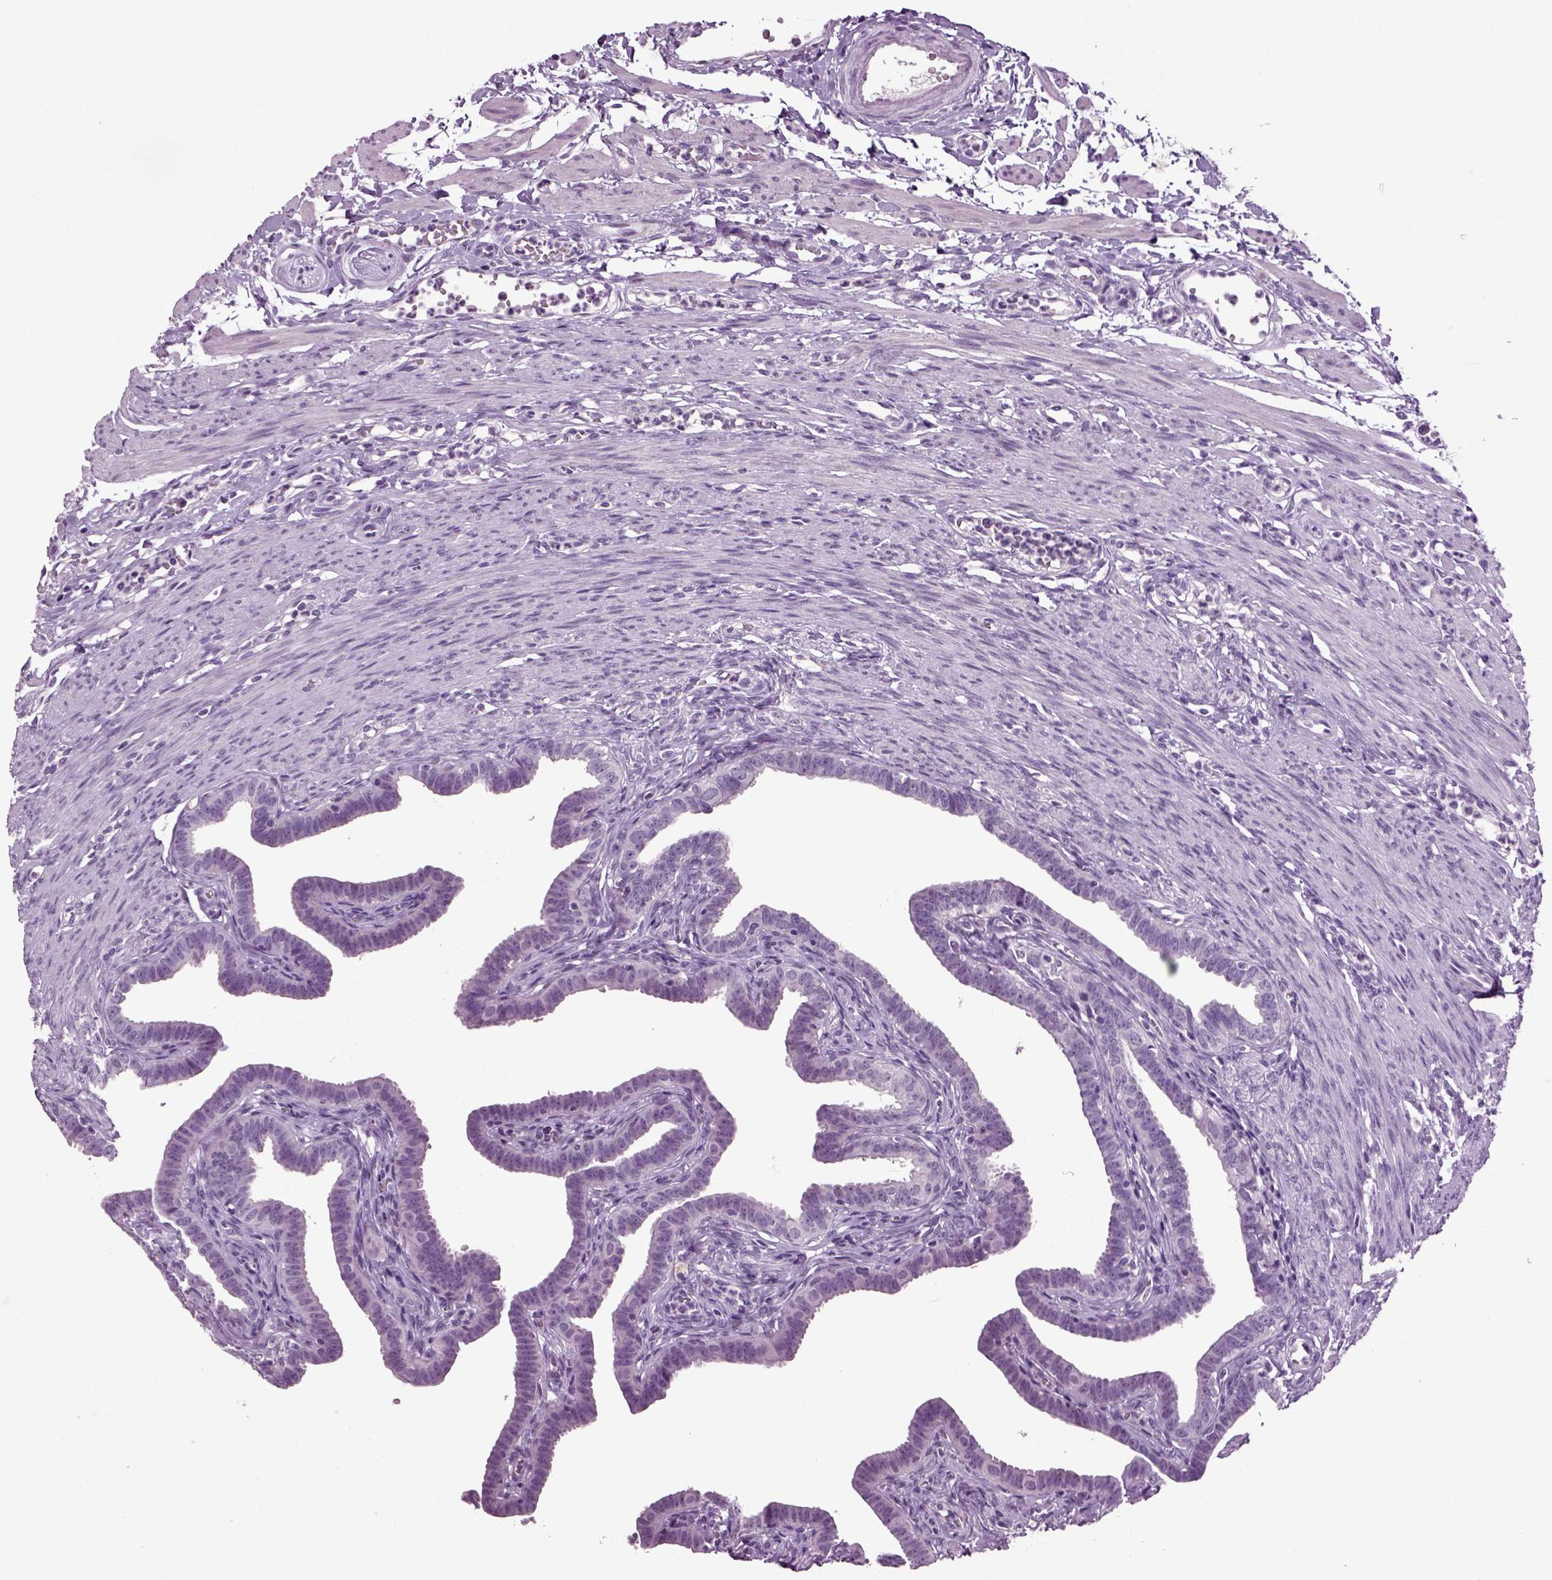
{"staining": {"intensity": "negative", "quantity": "none", "location": "none"}, "tissue": "fallopian tube", "cell_type": "Glandular cells", "image_type": "normal", "snomed": [{"axis": "morphology", "description": "Normal tissue, NOS"}, {"axis": "topography", "description": "Fallopian tube"}, {"axis": "topography", "description": "Ovary"}], "caption": "Human fallopian tube stained for a protein using immunohistochemistry (IHC) displays no staining in glandular cells.", "gene": "SLC17A6", "patient": {"sex": "female", "age": 33}}